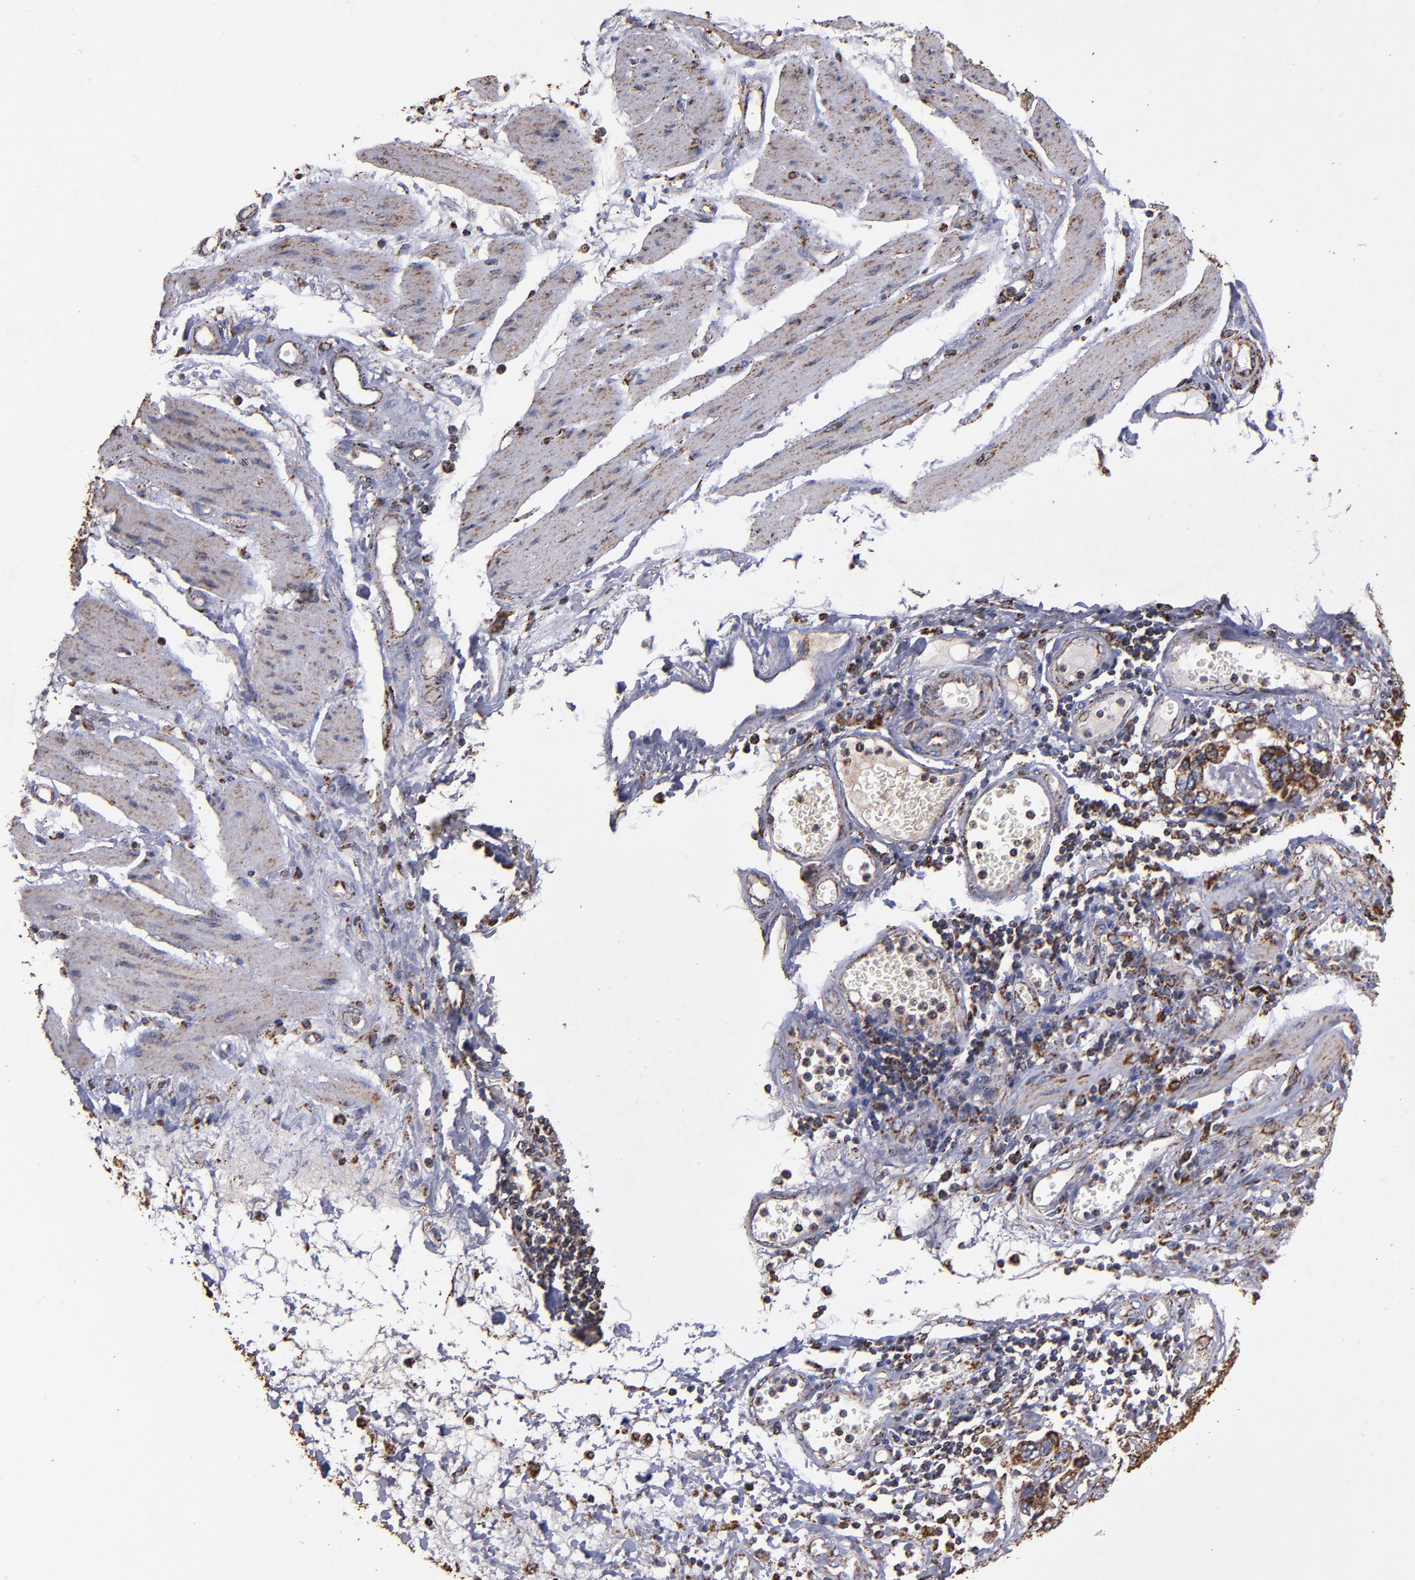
{"staining": {"intensity": "strong", "quantity": ">75%", "location": "cytoplasmic/membranous"}, "tissue": "stomach cancer", "cell_type": "Tumor cells", "image_type": "cancer", "snomed": [{"axis": "morphology", "description": "Adenocarcinoma, NOS"}, {"axis": "topography", "description": "Pancreas"}, {"axis": "topography", "description": "Stomach, upper"}], "caption": "The photomicrograph reveals a brown stain indicating the presence of a protein in the cytoplasmic/membranous of tumor cells in adenocarcinoma (stomach).", "gene": "SOD2", "patient": {"sex": "male", "age": 77}}